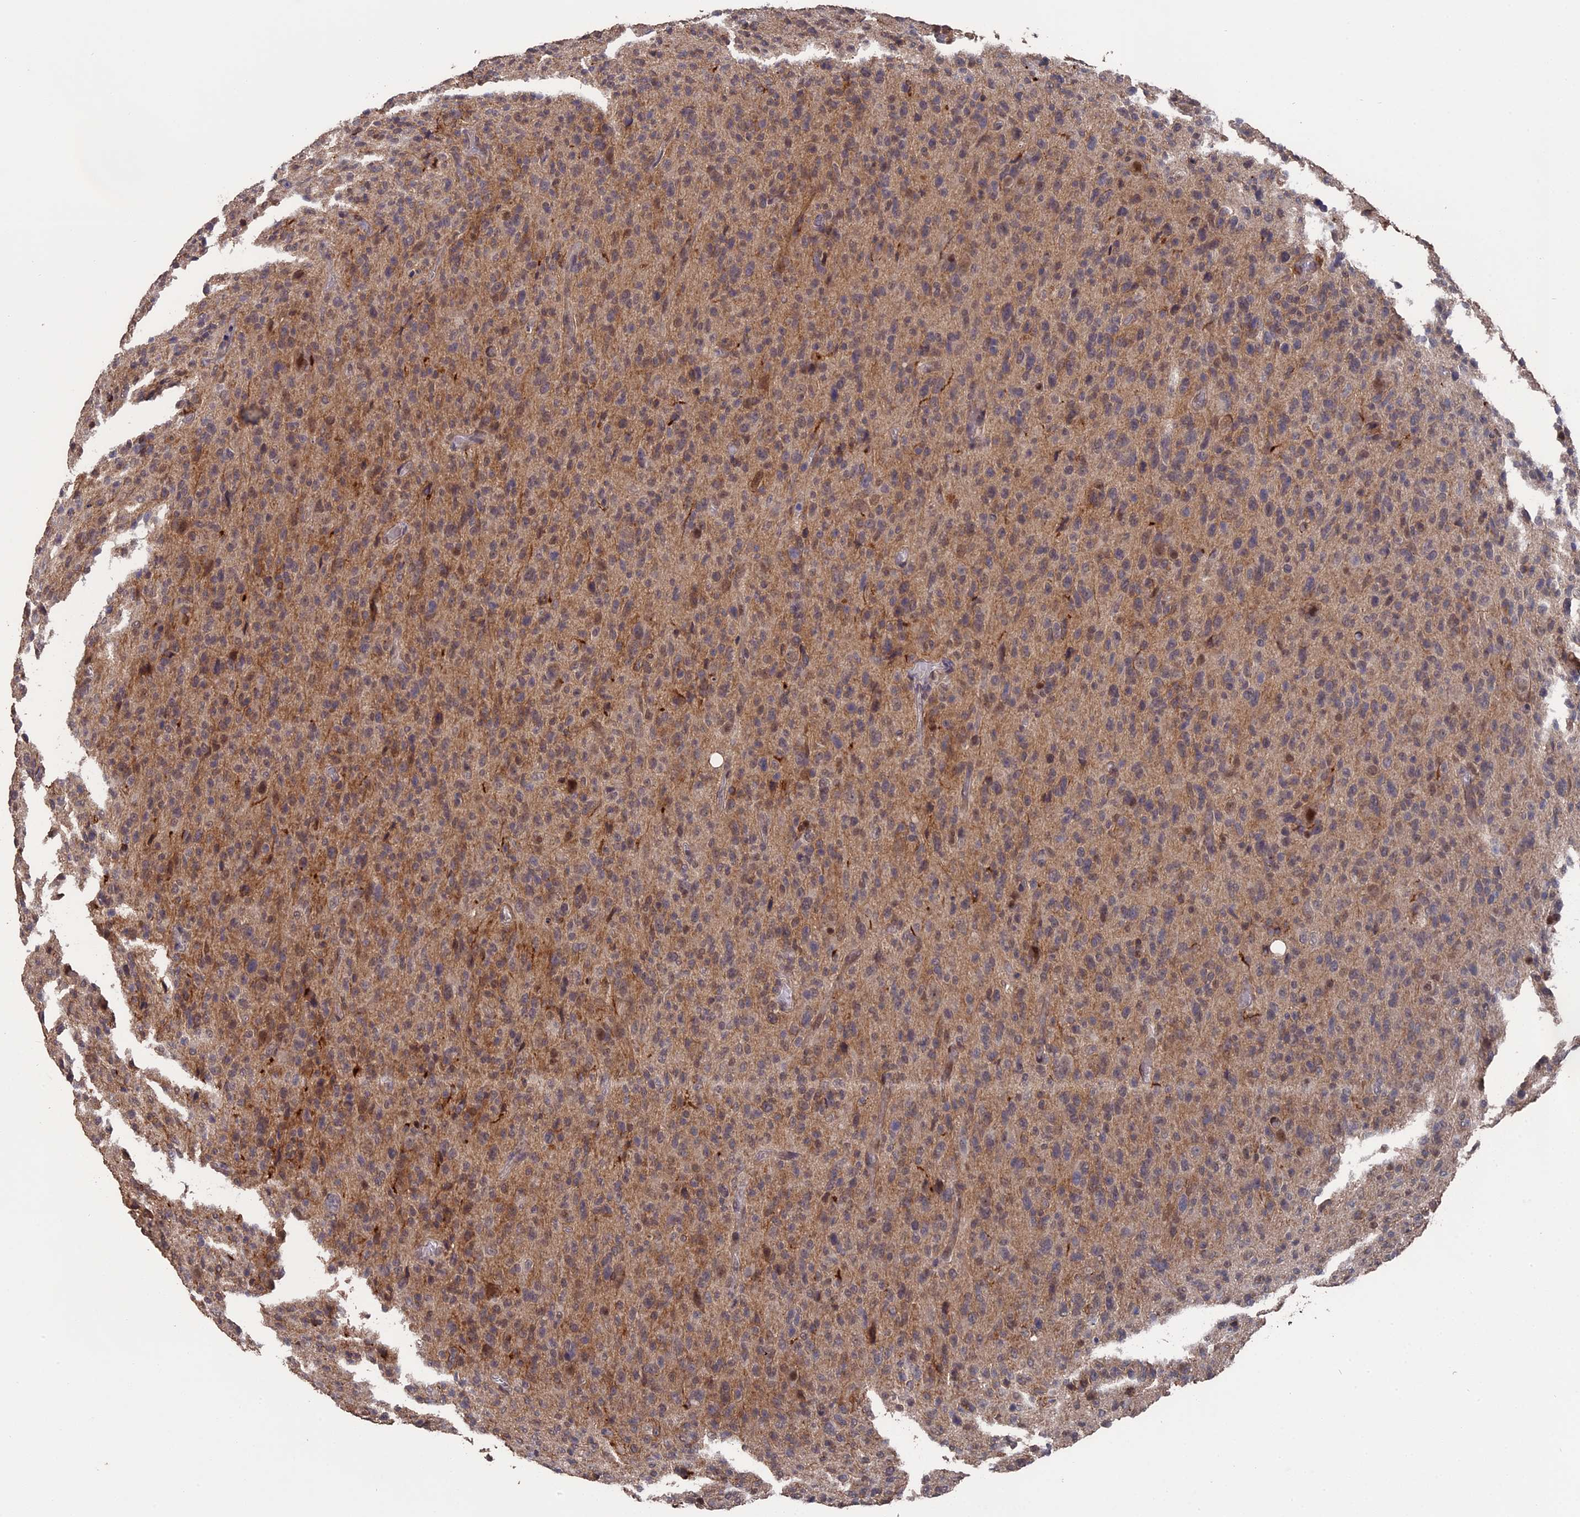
{"staining": {"intensity": "weak", "quantity": "<25%", "location": "cytoplasmic/membranous"}, "tissue": "glioma", "cell_type": "Tumor cells", "image_type": "cancer", "snomed": [{"axis": "morphology", "description": "Glioma, malignant, High grade"}, {"axis": "topography", "description": "Brain"}], "caption": "This is a image of immunohistochemistry staining of high-grade glioma (malignant), which shows no positivity in tumor cells.", "gene": "MYBL2", "patient": {"sex": "female", "age": 57}}